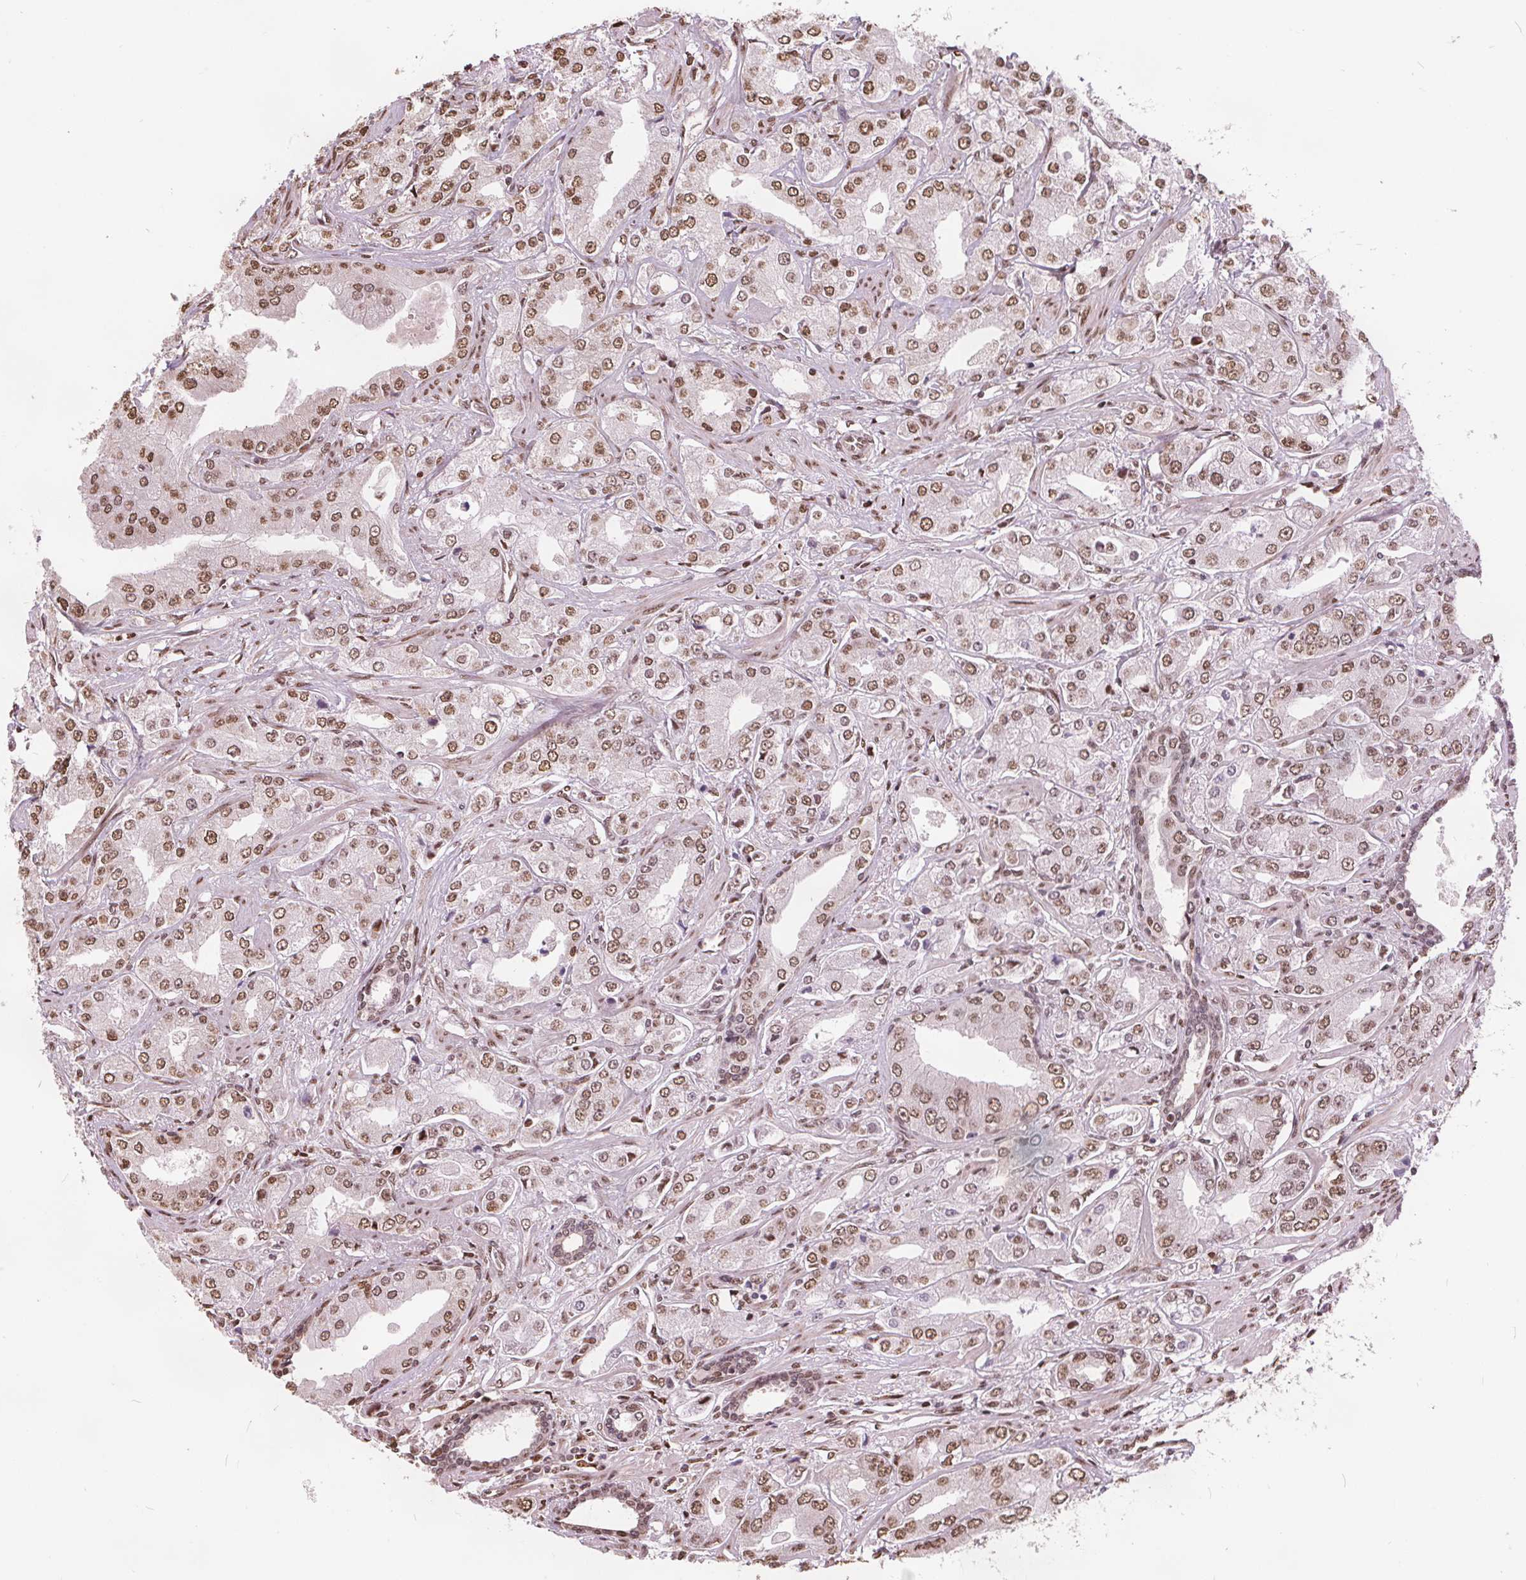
{"staining": {"intensity": "moderate", "quantity": ">75%", "location": "nuclear"}, "tissue": "prostate cancer", "cell_type": "Tumor cells", "image_type": "cancer", "snomed": [{"axis": "morphology", "description": "Adenocarcinoma, Low grade"}, {"axis": "topography", "description": "Prostate"}], "caption": "Moderate nuclear protein expression is seen in approximately >75% of tumor cells in prostate cancer (adenocarcinoma (low-grade)).", "gene": "ISLR2", "patient": {"sex": "male", "age": 60}}